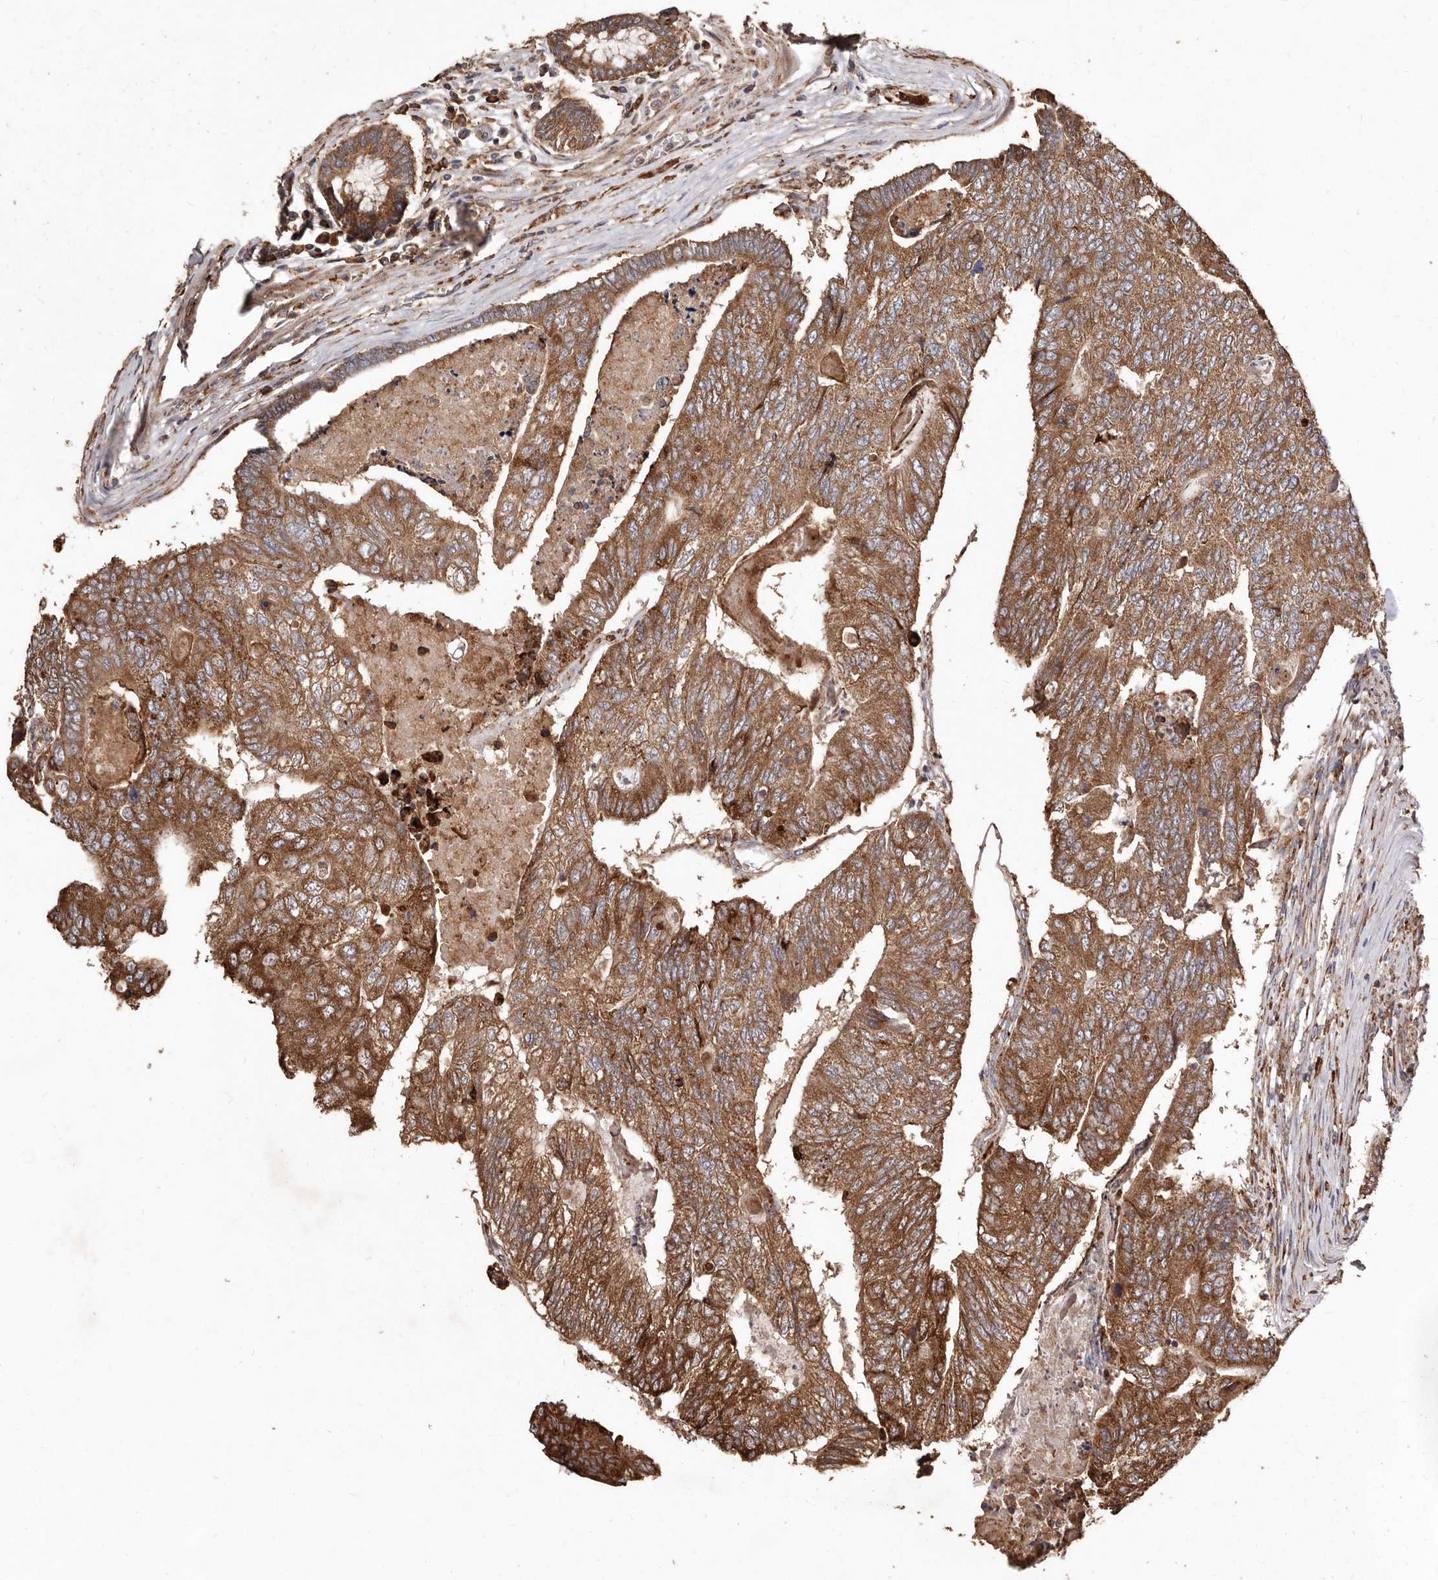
{"staining": {"intensity": "moderate", "quantity": ">75%", "location": "cytoplasmic/membranous"}, "tissue": "colorectal cancer", "cell_type": "Tumor cells", "image_type": "cancer", "snomed": [{"axis": "morphology", "description": "Adenocarcinoma, NOS"}, {"axis": "topography", "description": "Colon"}], "caption": "Colorectal adenocarcinoma stained for a protein demonstrates moderate cytoplasmic/membranous positivity in tumor cells.", "gene": "STEAP2", "patient": {"sex": "female", "age": 67}}